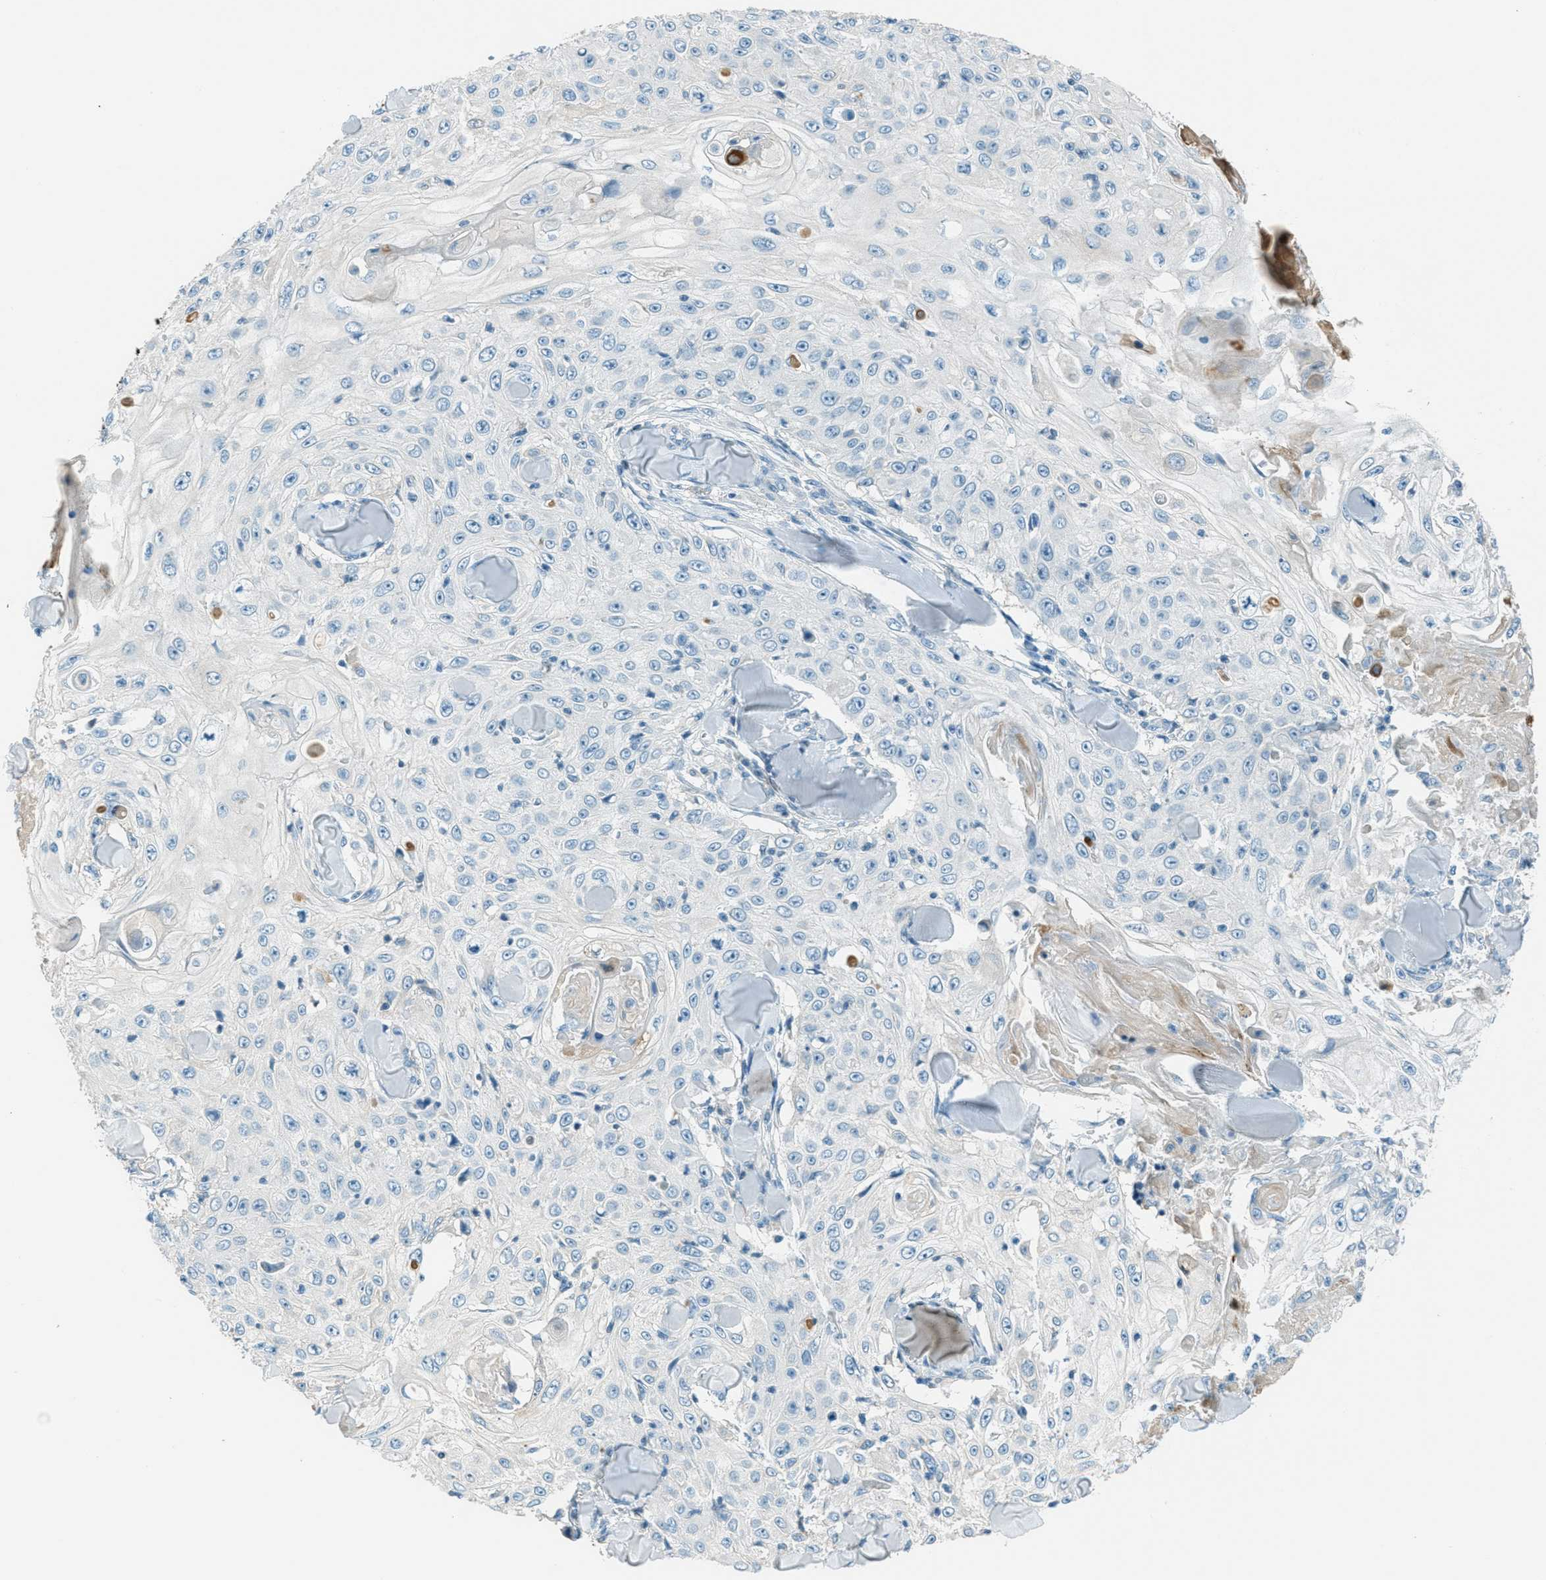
{"staining": {"intensity": "moderate", "quantity": "<25%", "location": "cytoplasmic/membranous"}, "tissue": "skin cancer", "cell_type": "Tumor cells", "image_type": "cancer", "snomed": [{"axis": "morphology", "description": "Squamous cell carcinoma, NOS"}, {"axis": "topography", "description": "Skin"}], "caption": "Skin cancer (squamous cell carcinoma) stained with a protein marker reveals moderate staining in tumor cells.", "gene": "MSLN", "patient": {"sex": "male", "age": 86}}